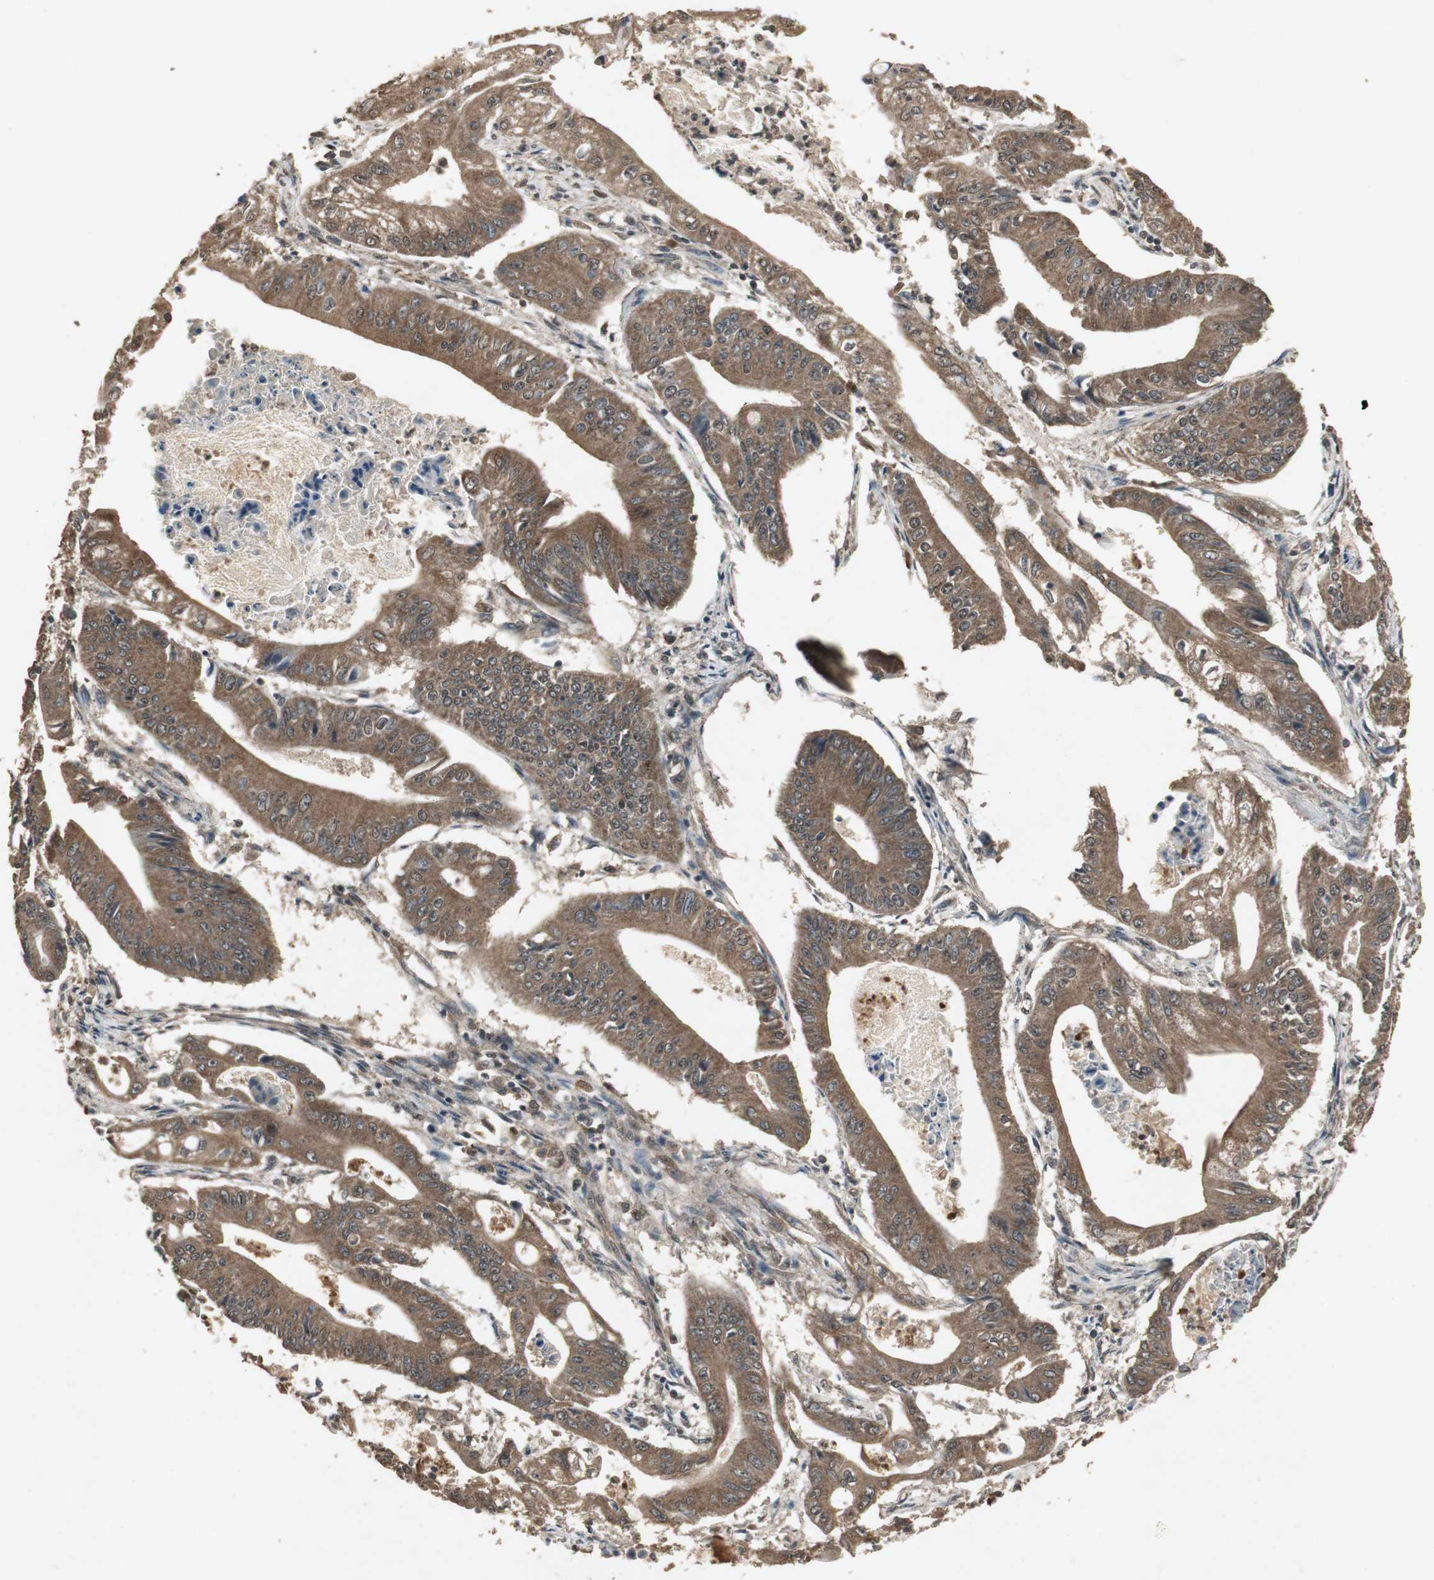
{"staining": {"intensity": "moderate", "quantity": ">75%", "location": "cytoplasmic/membranous"}, "tissue": "pancreatic cancer", "cell_type": "Tumor cells", "image_type": "cancer", "snomed": [{"axis": "morphology", "description": "Normal tissue, NOS"}, {"axis": "topography", "description": "Lymph node"}], "caption": "Moderate cytoplasmic/membranous protein staining is seen in approximately >75% of tumor cells in pancreatic cancer.", "gene": "EMX1", "patient": {"sex": "male", "age": 62}}